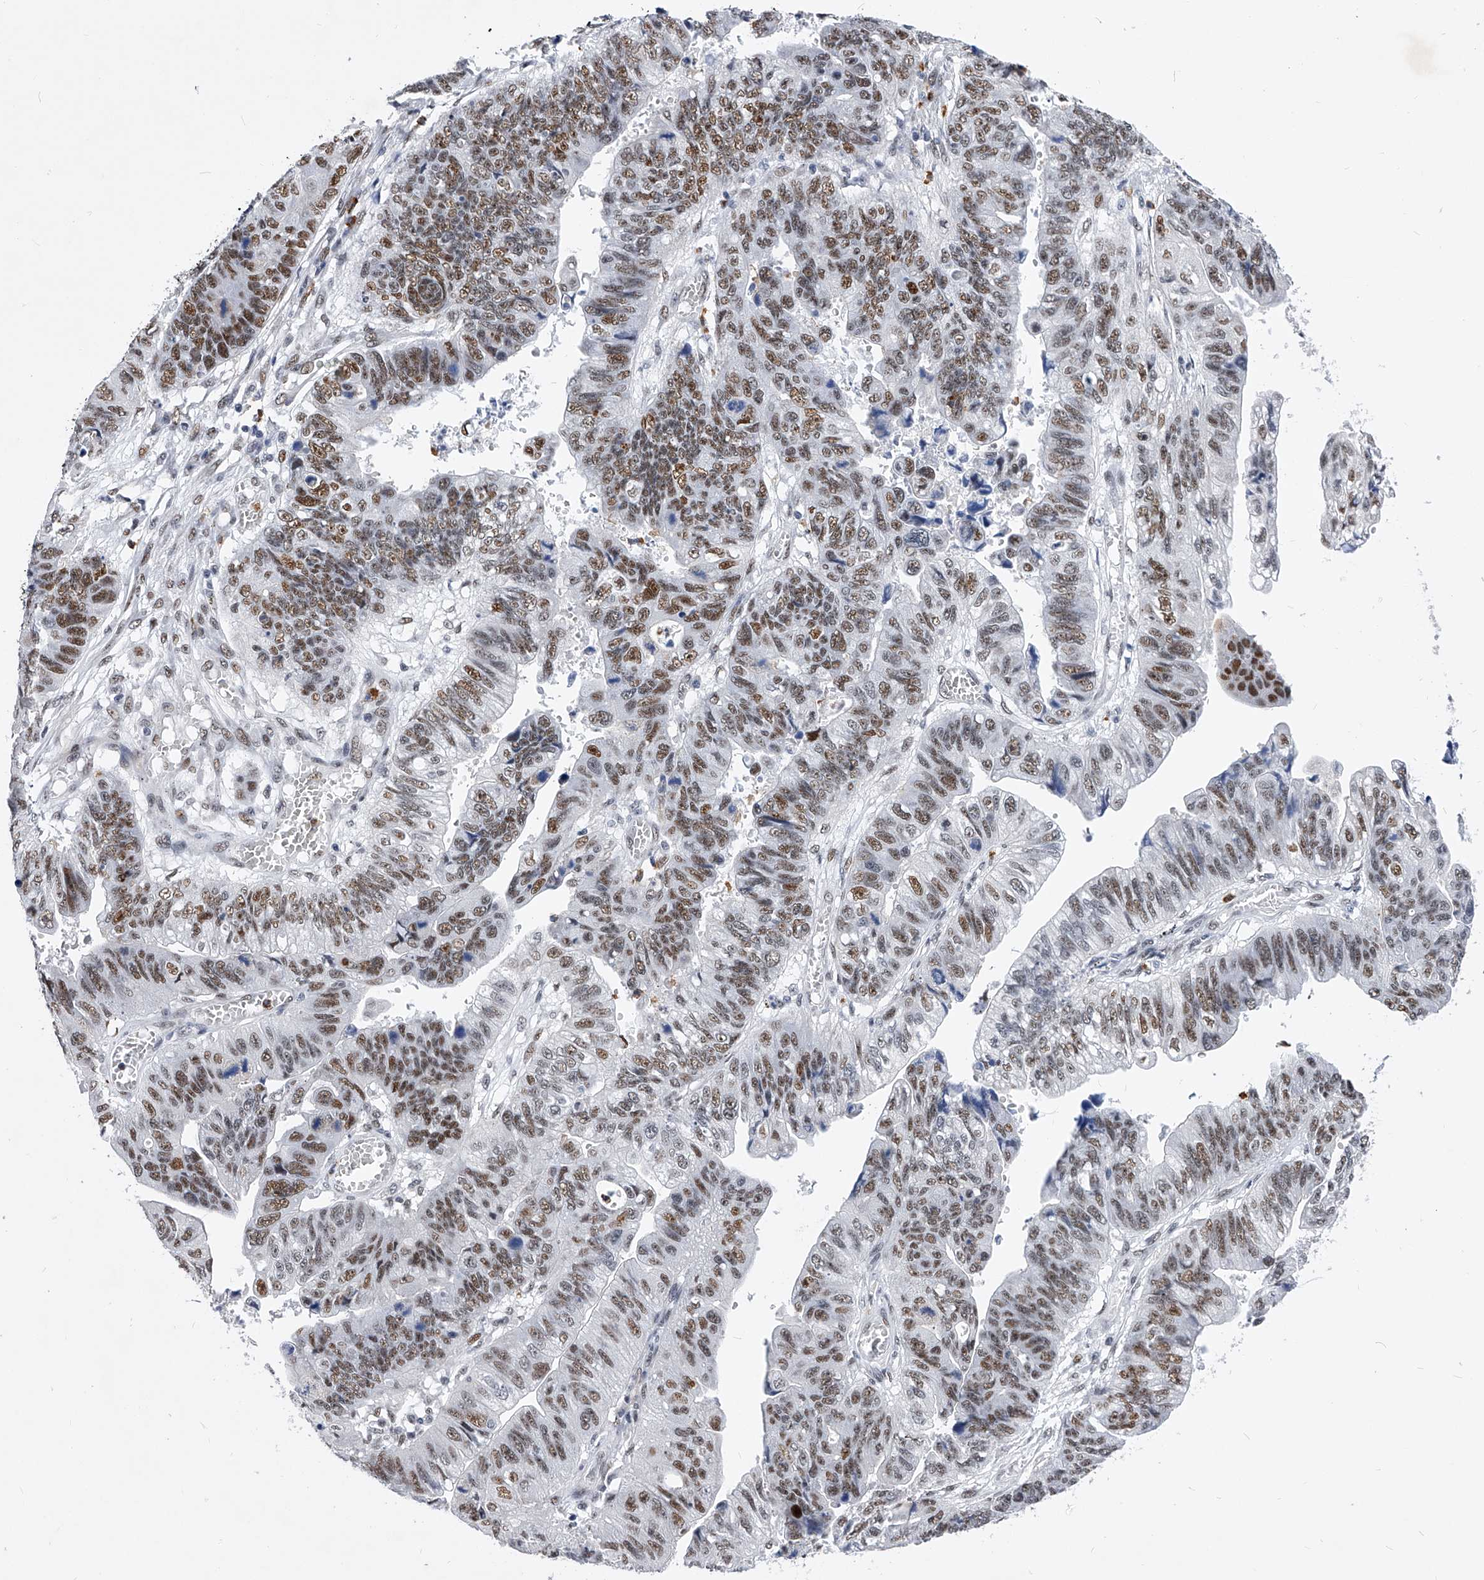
{"staining": {"intensity": "moderate", "quantity": ">75%", "location": "nuclear"}, "tissue": "stomach cancer", "cell_type": "Tumor cells", "image_type": "cancer", "snomed": [{"axis": "morphology", "description": "Adenocarcinoma, NOS"}, {"axis": "topography", "description": "Stomach"}], "caption": "Immunohistochemical staining of stomach cancer (adenocarcinoma) displays medium levels of moderate nuclear expression in about >75% of tumor cells.", "gene": "TESK2", "patient": {"sex": "male", "age": 59}}